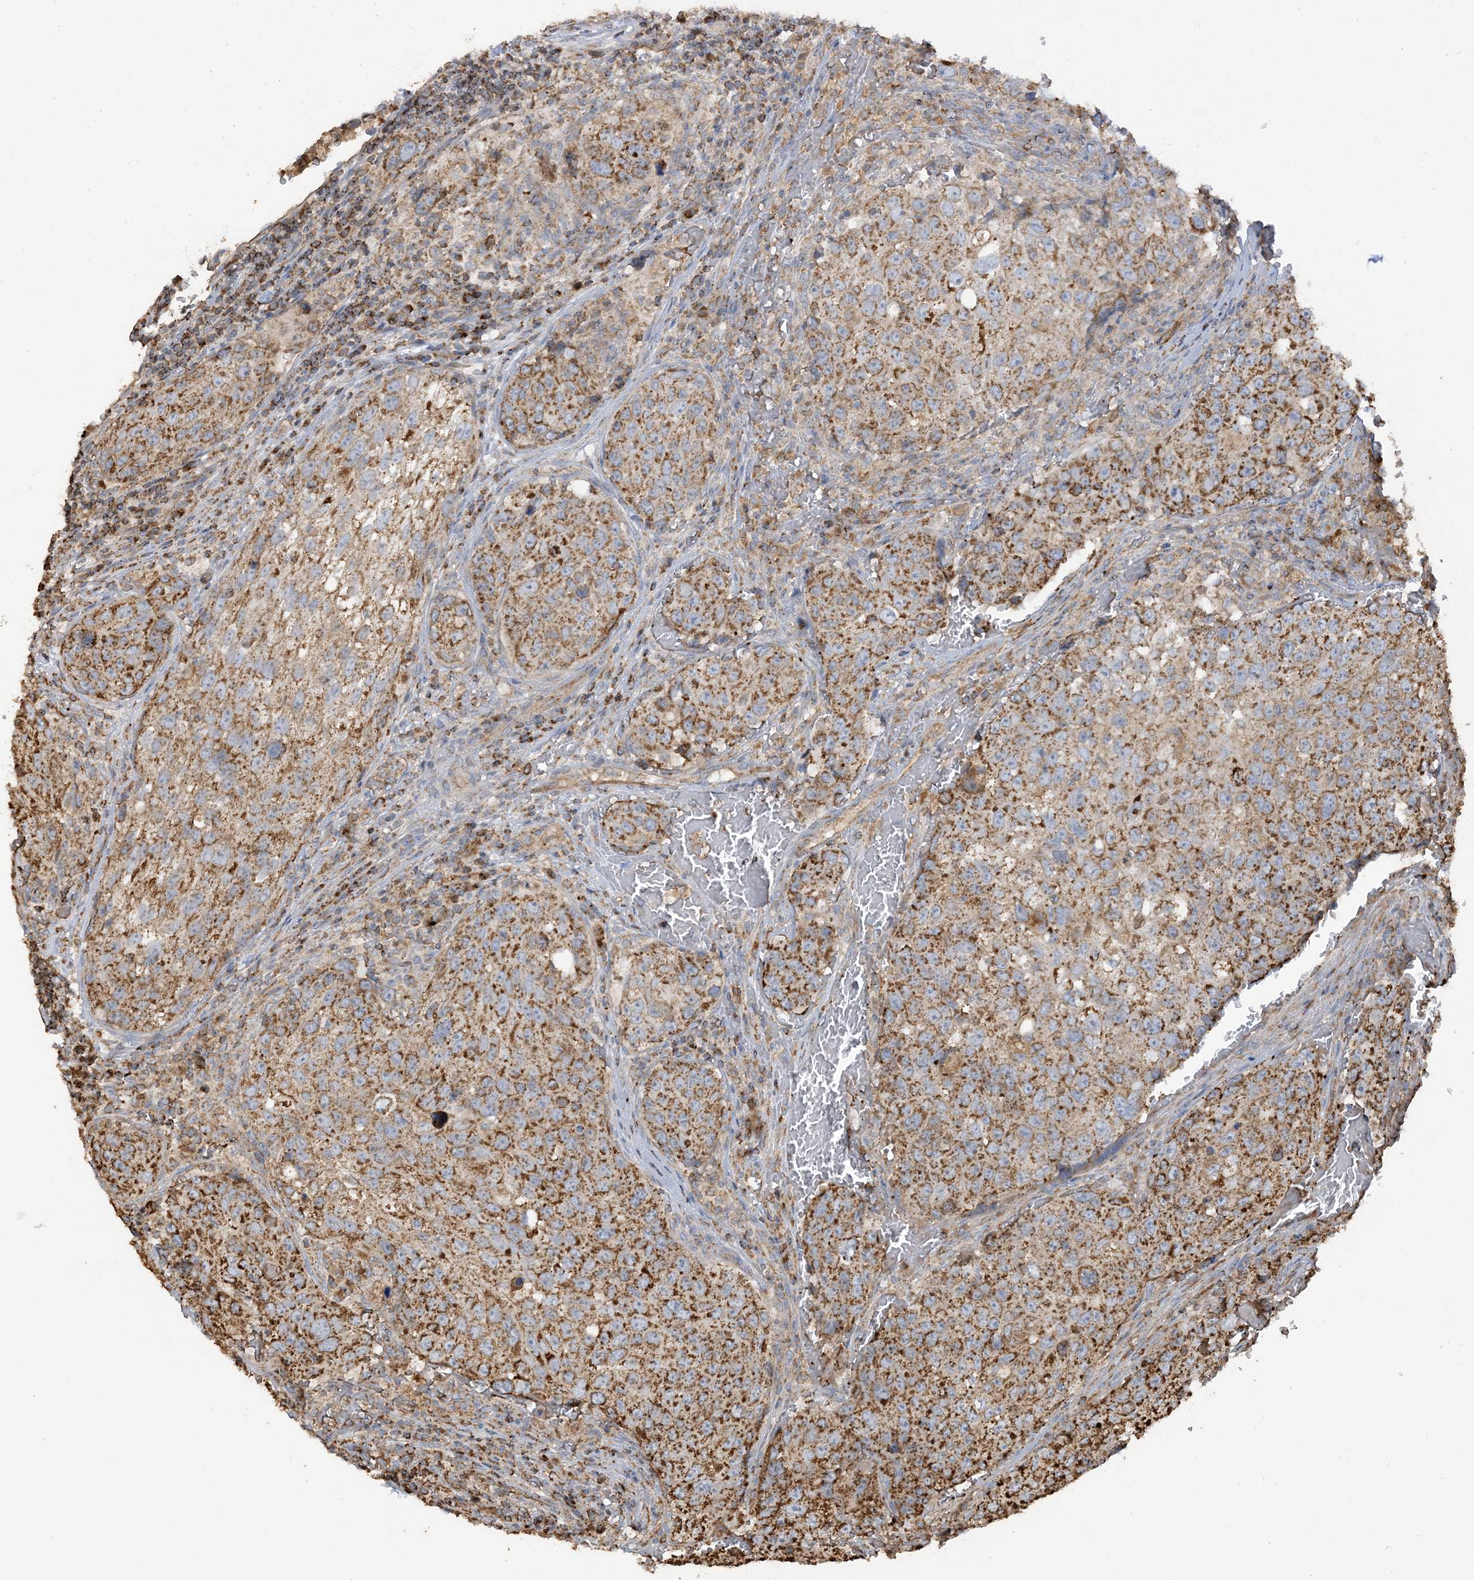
{"staining": {"intensity": "moderate", "quantity": ">75%", "location": "cytoplasmic/membranous"}, "tissue": "urothelial cancer", "cell_type": "Tumor cells", "image_type": "cancer", "snomed": [{"axis": "morphology", "description": "Urothelial carcinoma, High grade"}, {"axis": "topography", "description": "Lymph node"}, {"axis": "topography", "description": "Urinary bladder"}], "caption": "Urothelial cancer was stained to show a protein in brown. There is medium levels of moderate cytoplasmic/membranous expression in approximately >75% of tumor cells. (Brightfield microscopy of DAB IHC at high magnification).", "gene": "AGA", "patient": {"sex": "male", "age": 51}}